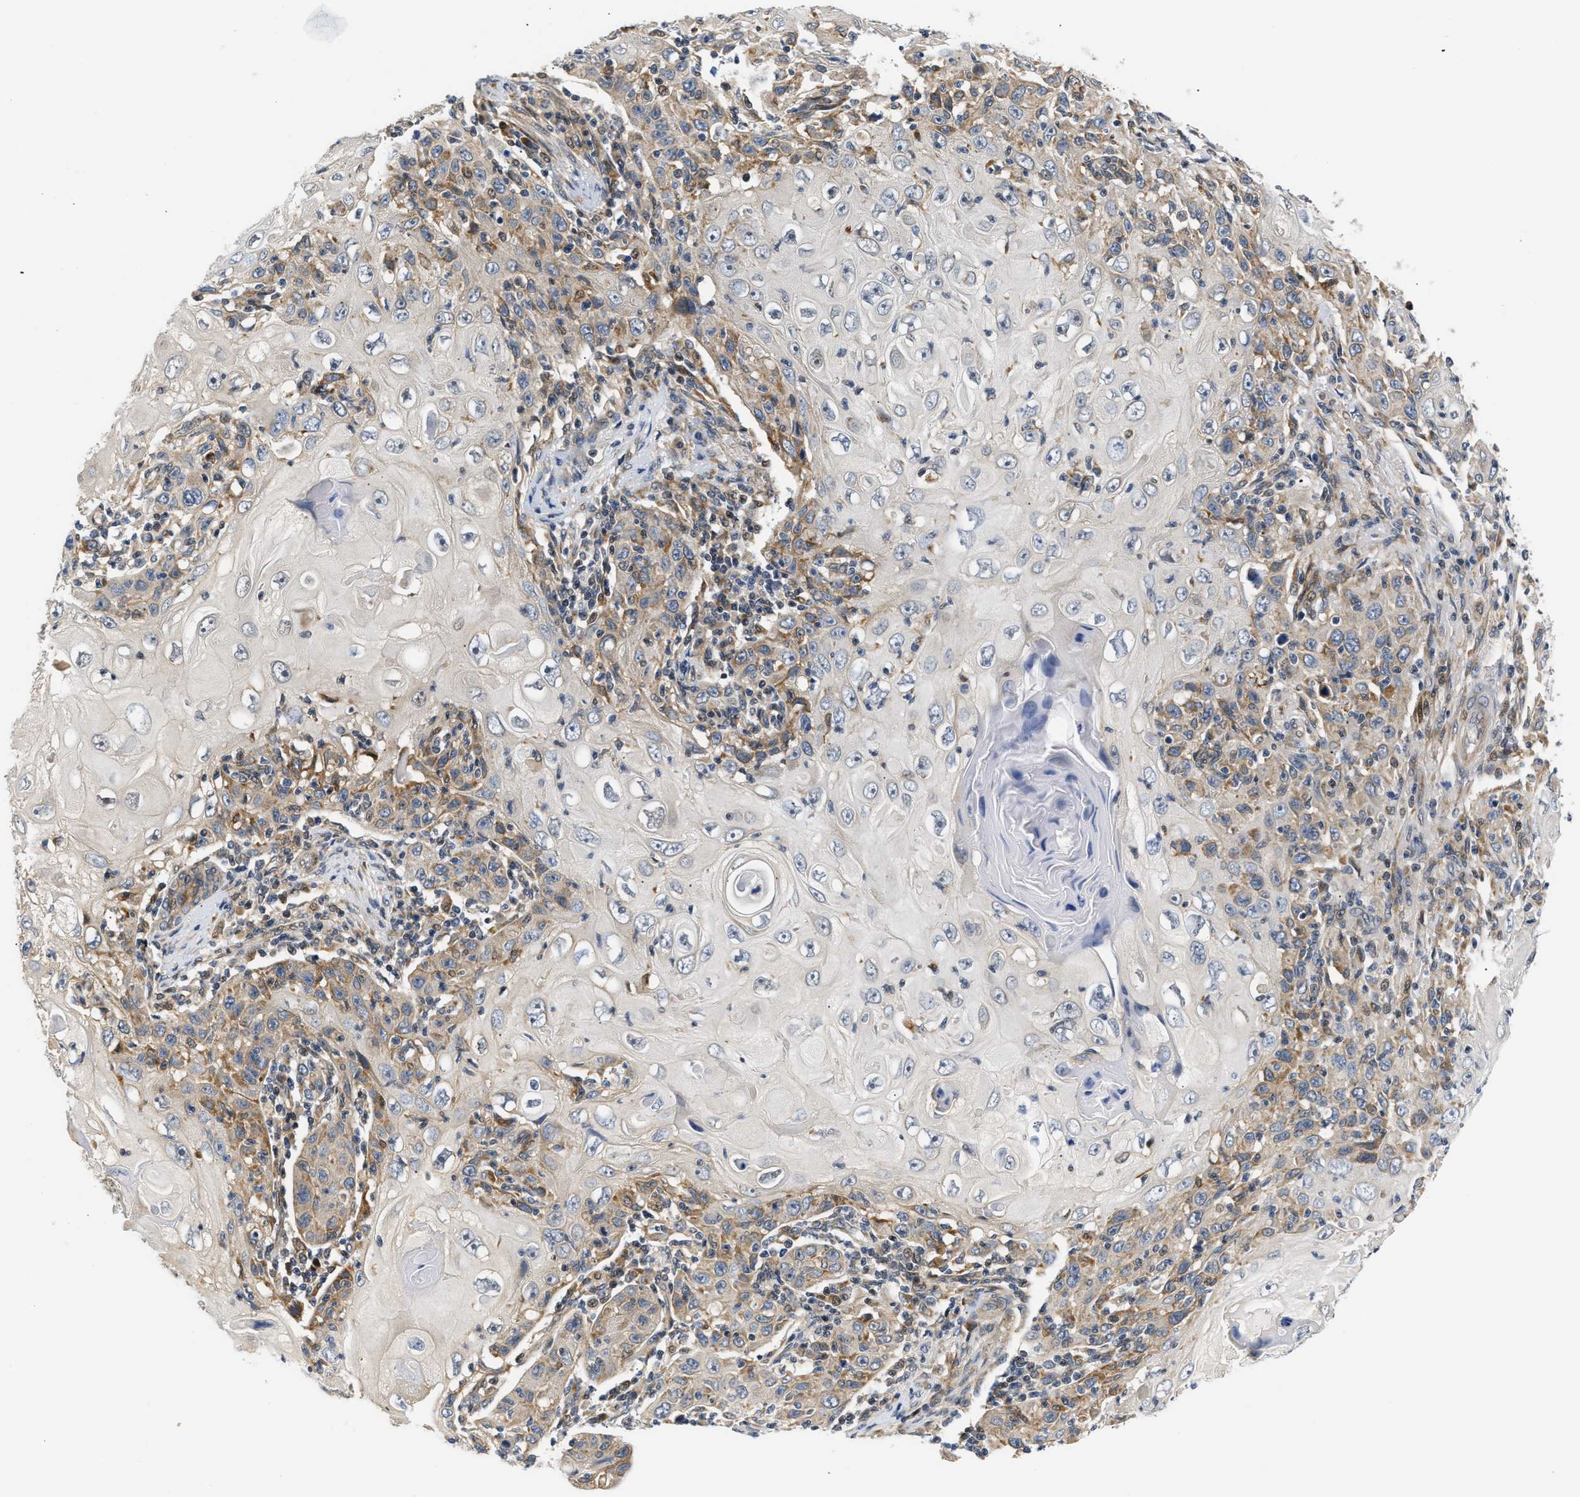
{"staining": {"intensity": "weak", "quantity": "25%-75%", "location": "cytoplasmic/membranous"}, "tissue": "skin cancer", "cell_type": "Tumor cells", "image_type": "cancer", "snomed": [{"axis": "morphology", "description": "Squamous cell carcinoma, NOS"}, {"axis": "topography", "description": "Skin"}], "caption": "IHC staining of skin squamous cell carcinoma, which displays low levels of weak cytoplasmic/membranous staining in approximately 25%-75% of tumor cells indicating weak cytoplasmic/membranous protein positivity. The staining was performed using DAB (brown) for protein detection and nuclei were counterstained in hematoxylin (blue).", "gene": "TNIP2", "patient": {"sex": "female", "age": 88}}